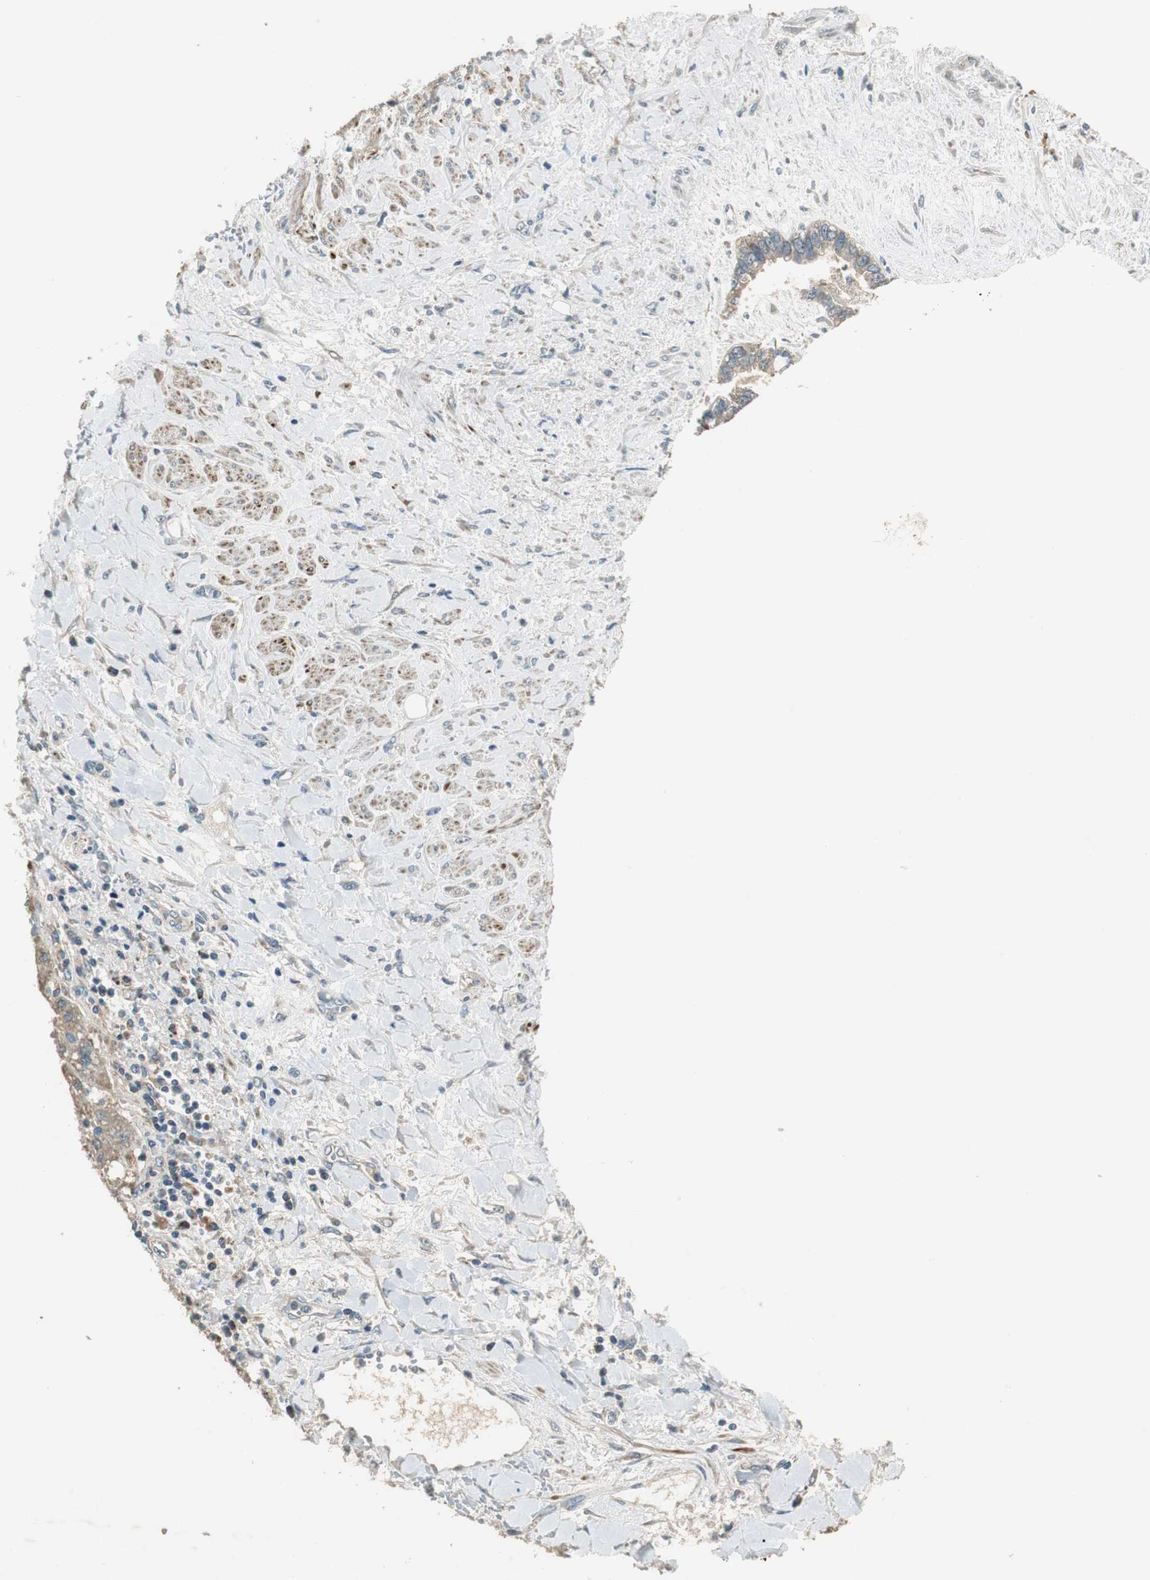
{"staining": {"intensity": "weak", "quantity": ">75%", "location": "cytoplasmic/membranous"}, "tissue": "liver cancer", "cell_type": "Tumor cells", "image_type": "cancer", "snomed": [{"axis": "morphology", "description": "Cholangiocarcinoma"}, {"axis": "topography", "description": "Liver"}], "caption": "Liver cancer (cholangiocarcinoma) stained with a brown dye exhibits weak cytoplasmic/membranous positive expression in approximately >75% of tumor cells.", "gene": "MSTO1", "patient": {"sex": "female", "age": 65}}